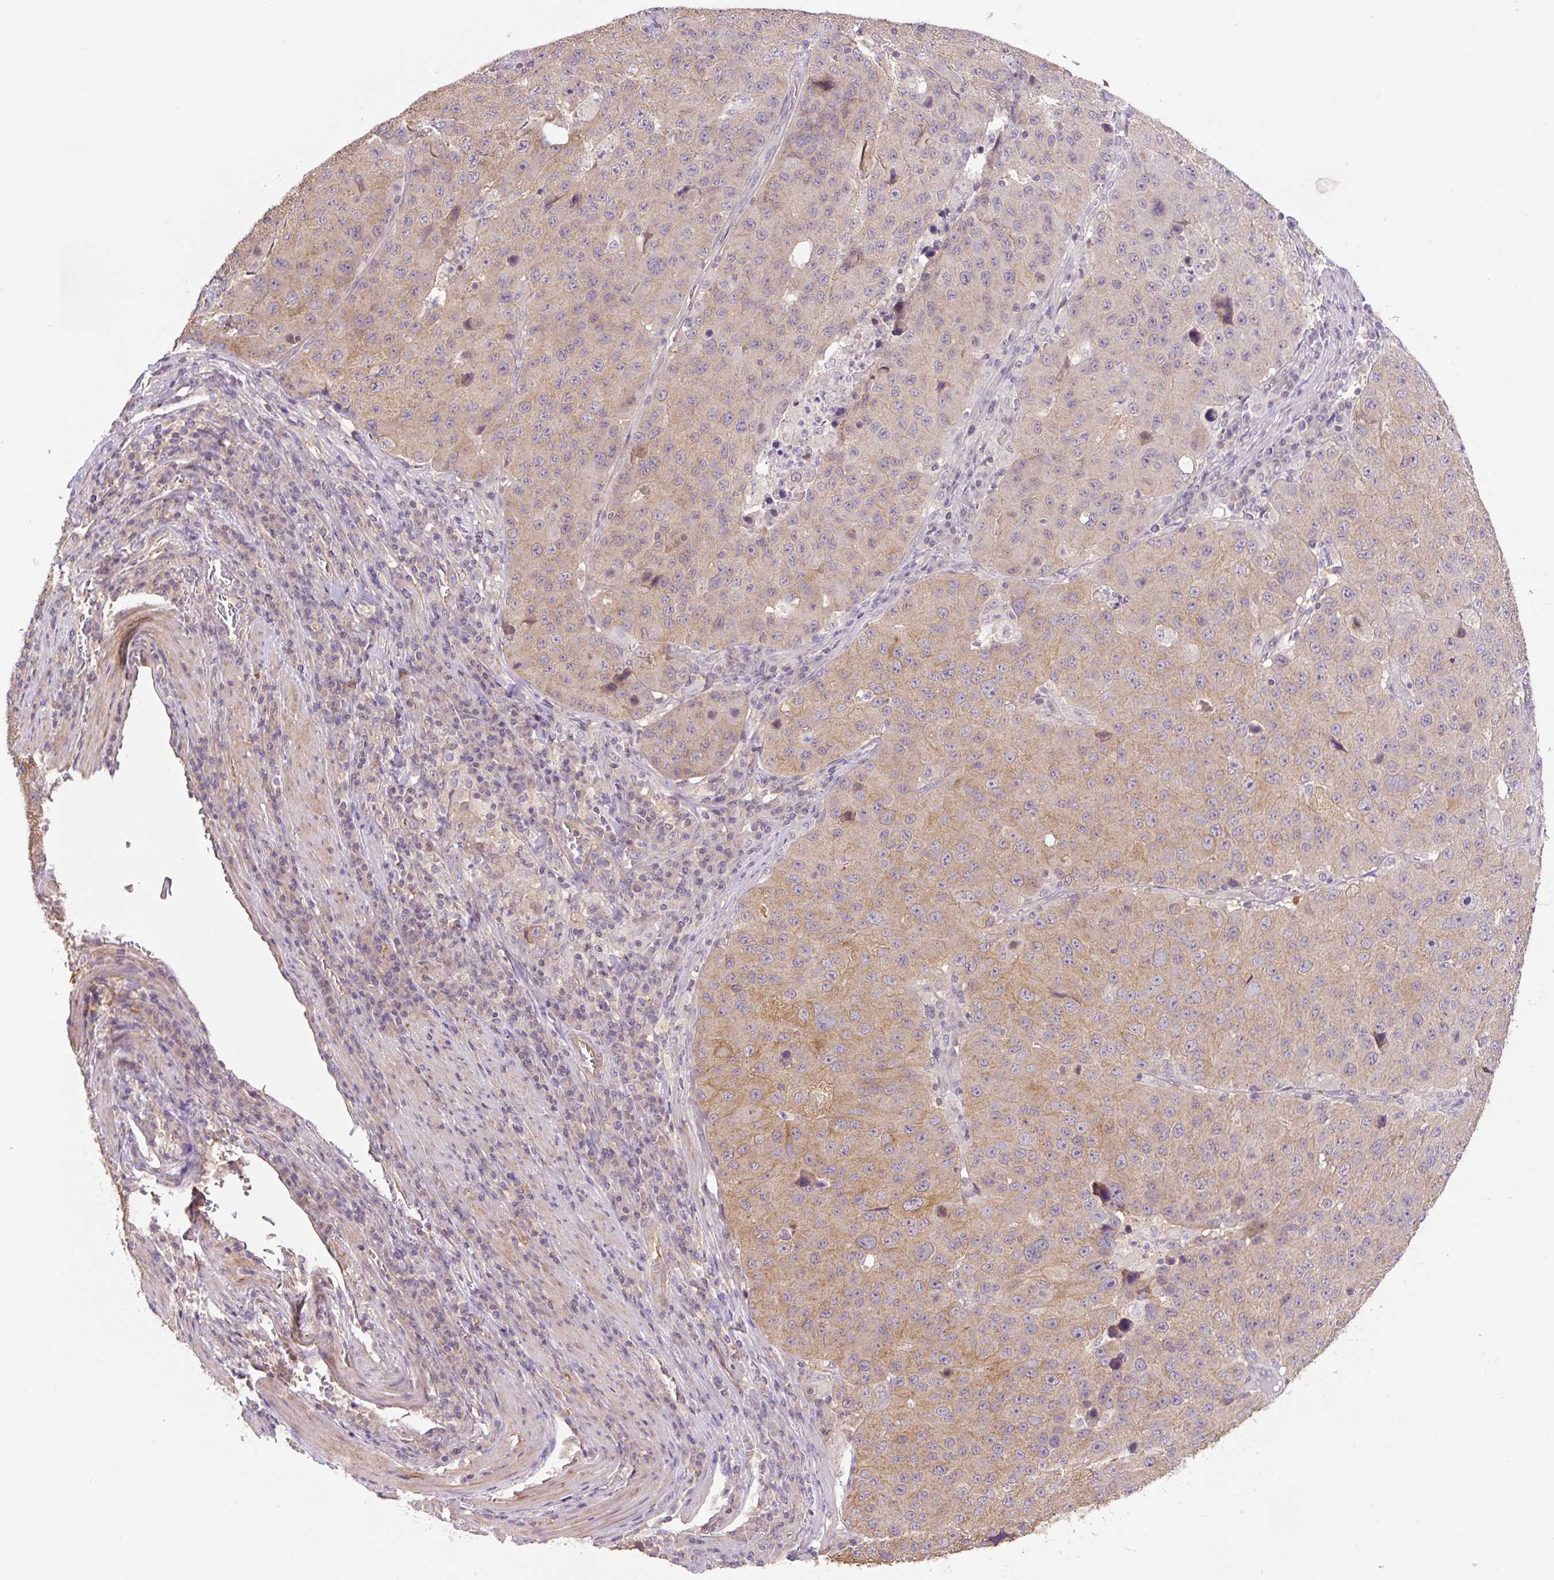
{"staining": {"intensity": "weak", "quantity": ">75%", "location": "cytoplasmic/membranous"}, "tissue": "stomach cancer", "cell_type": "Tumor cells", "image_type": "cancer", "snomed": [{"axis": "morphology", "description": "Adenocarcinoma, NOS"}, {"axis": "topography", "description": "Stomach"}], "caption": "Human stomach cancer (adenocarcinoma) stained for a protein (brown) displays weak cytoplasmic/membranous positive staining in approximately >75% of tumor cells.", "gene": "COX8A", "patient": {"sex": "male", "age": 71}}